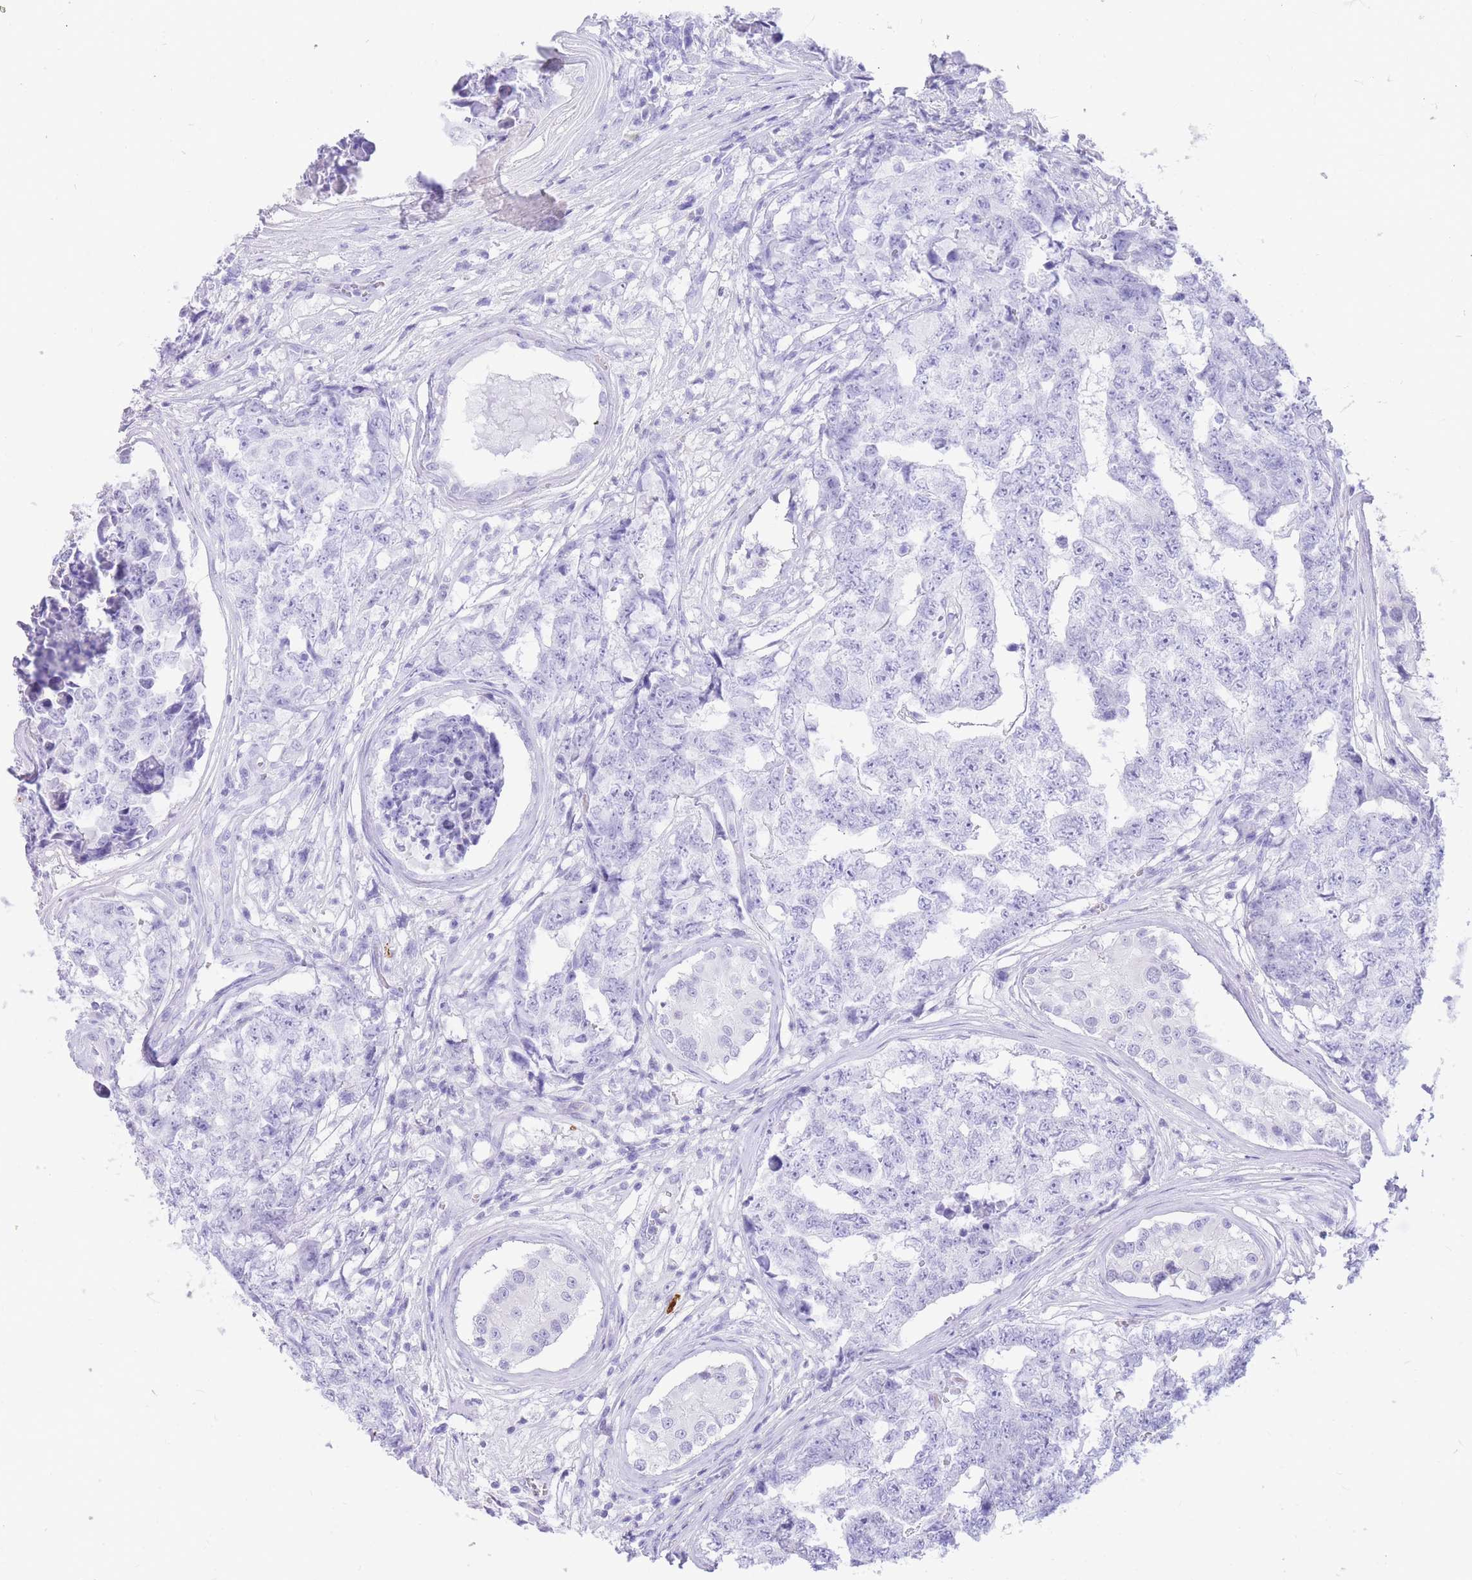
{"staining": {"intensity": "negative", "quantity": "none", "location": "none"}, "tissue": "testis cancer", "cell_type": "Tumor cells", "image_type": "cancer", "snomed": [{"axis": "morphology", "description": "Carcinoma, Embryonal, NOS"}, {"axis": "topography", "description": "Testis"}], "caption": "The micrograph shows no significant expression in tumor cells of embryonal carcinoma (testis).", "gene": "HERC1", "patient": {"sex": "male", "age": 25}}